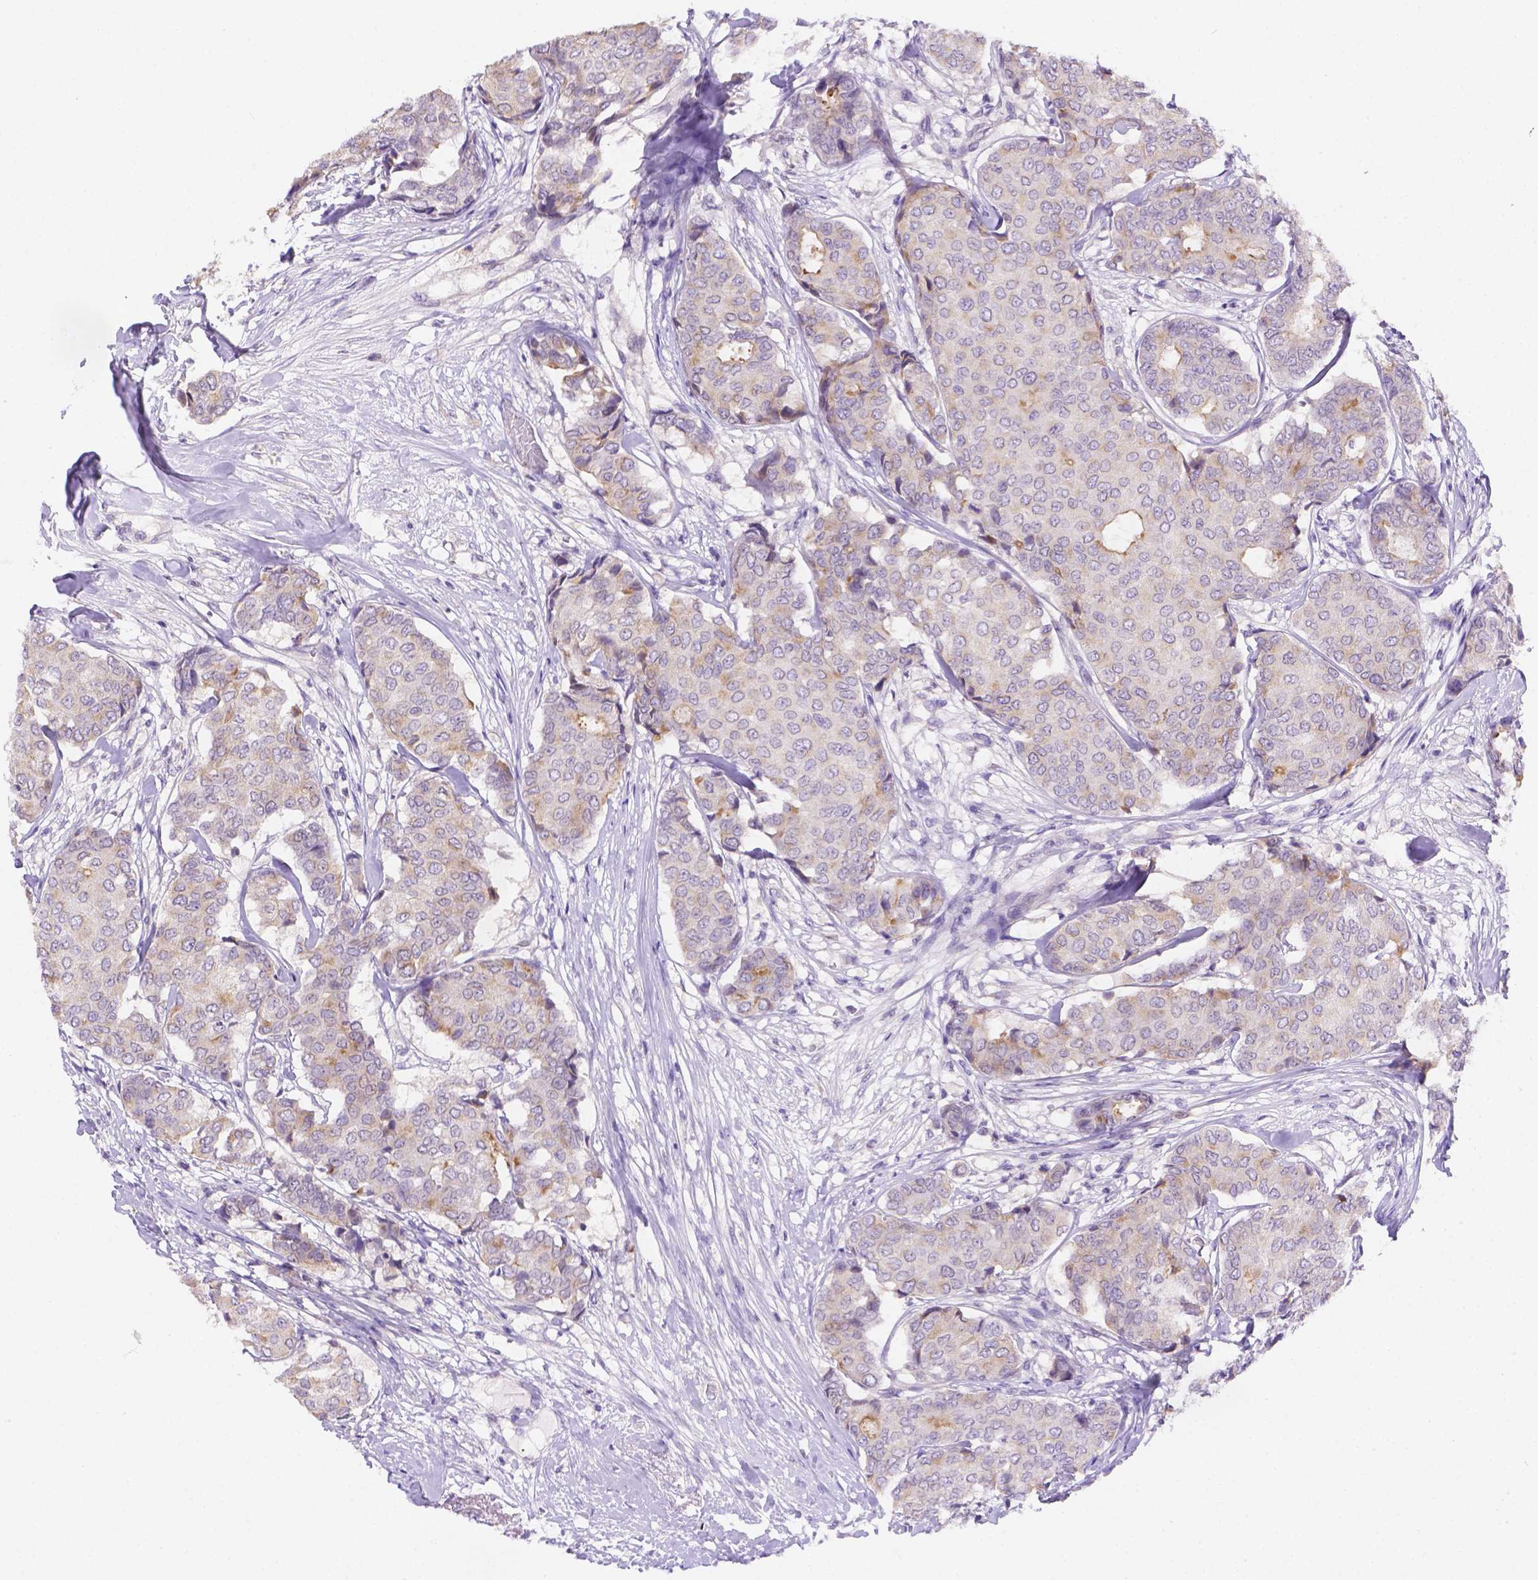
{"staining": {"intensity": "weak", "quantity": "<25%", "location": "cytoplasmic/membranous"}, "tissue": "breast cancer", "cell_type": "Tumor cells", "image_type": "cancer", "snomed": [{"axis": "morphology", "description": "Duct carcinoma"}, {"axis": "topography", "description": "Breast"}], "caption": "High power microscopy photomicrograph of an immunohistochemistry (IHC) micrograph of intraductal carcinoma (breast), revealing no significant expression in tumor cells.", "gene": "NXPE2", "patient": {"sex": "female", "age": 75}}